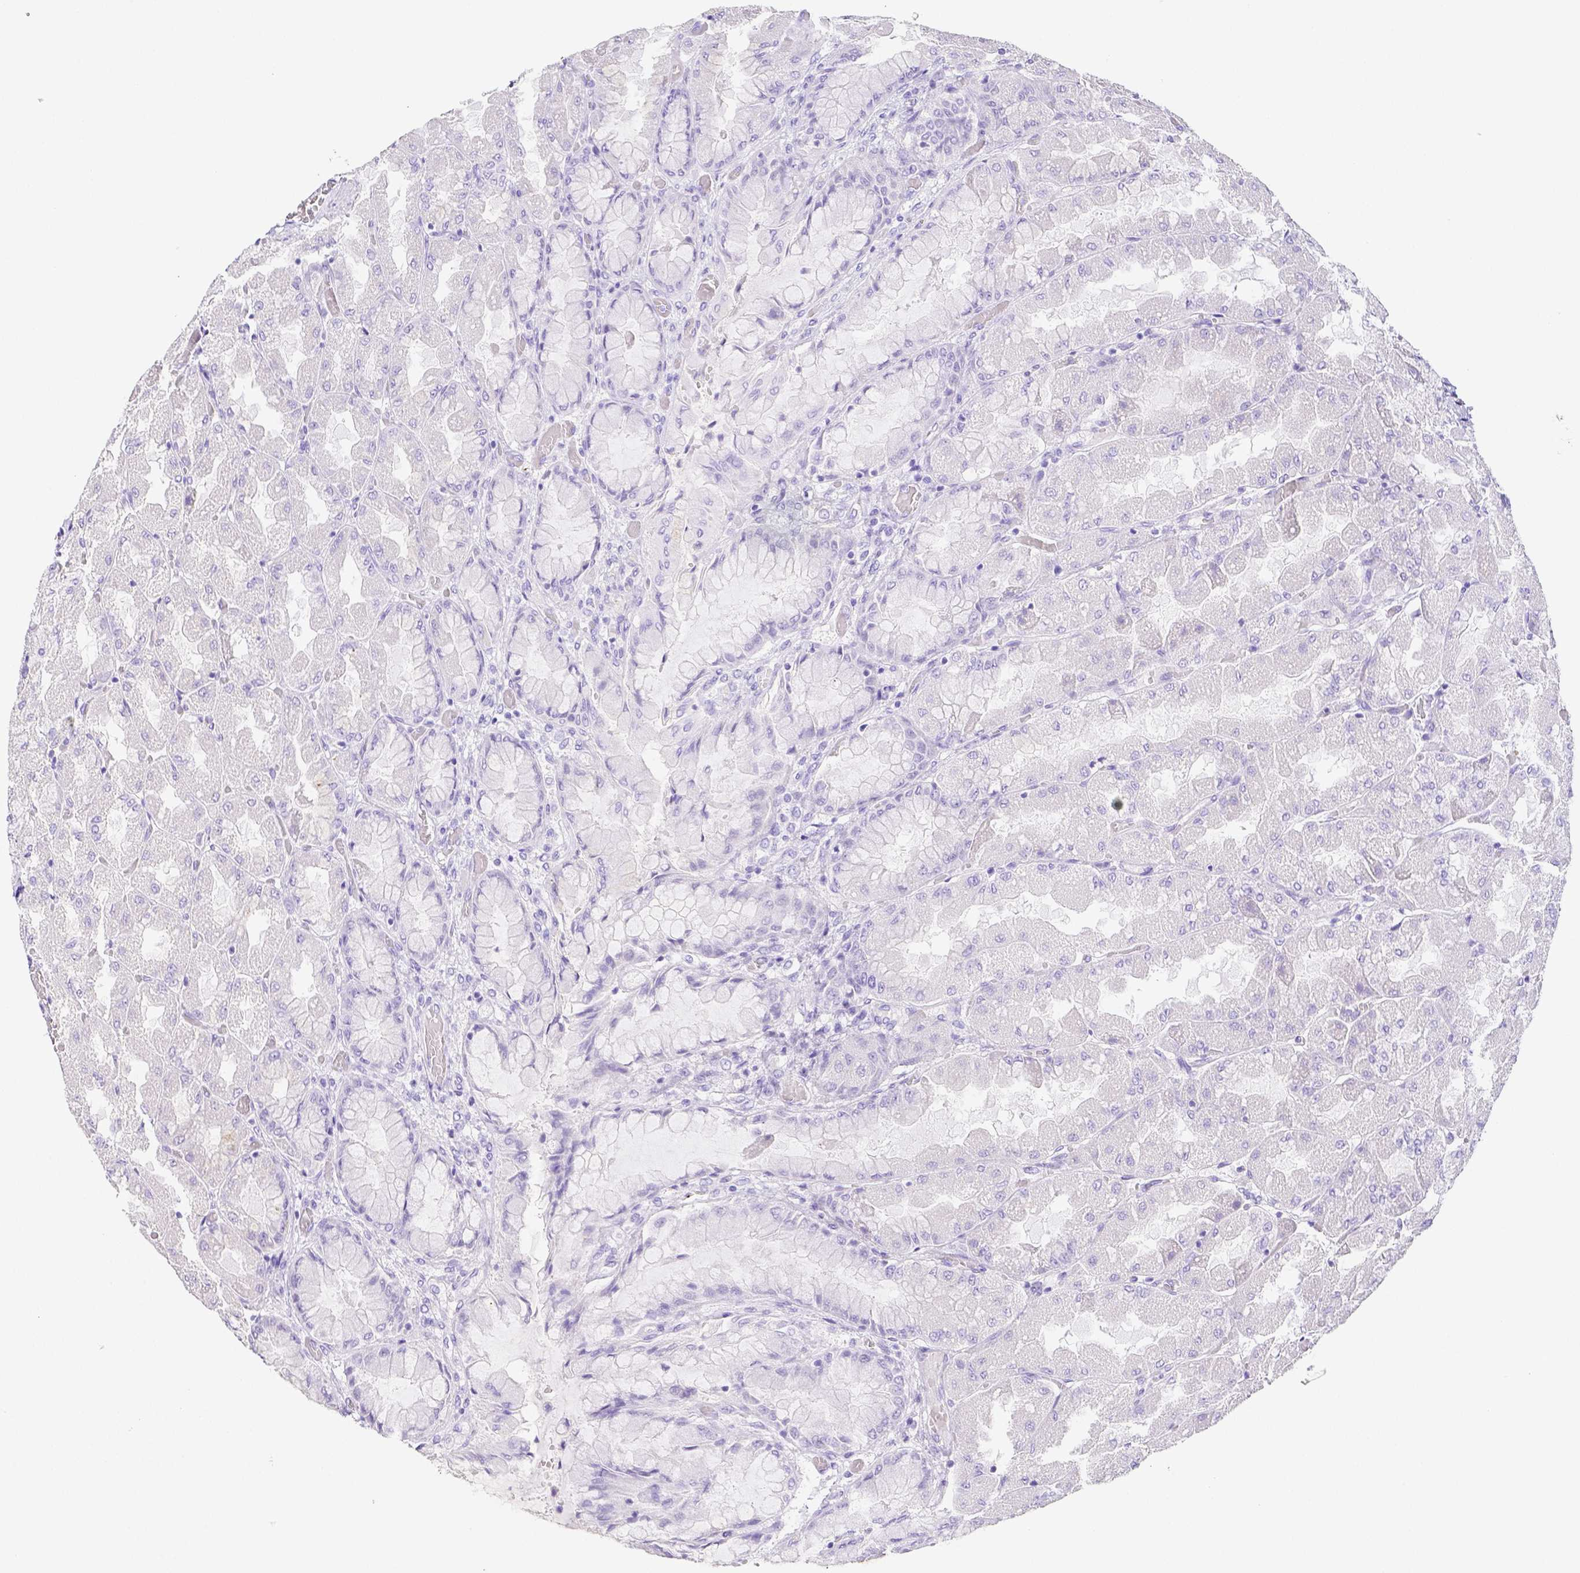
{"staining": {"intensity": "negative", "quantity": "none", "location": "none"}, "tissue": "stomach", "cell_type": "Glandular cells", "image_type": "normal", "snomed": [{"axis": "morphology", "description": "Normal tissue, NOS"}, {"axis": "topography", "description": "Stomach"}], "caption": "Immunohistochemistry image of normal stomach: human stomach stained with DAB (3,3'-diaminobenzidine) displays no significant protein positivity in glandular cells.", "gene": "ARHGAP36", "patient": {"sex": "female", "age": 61}}